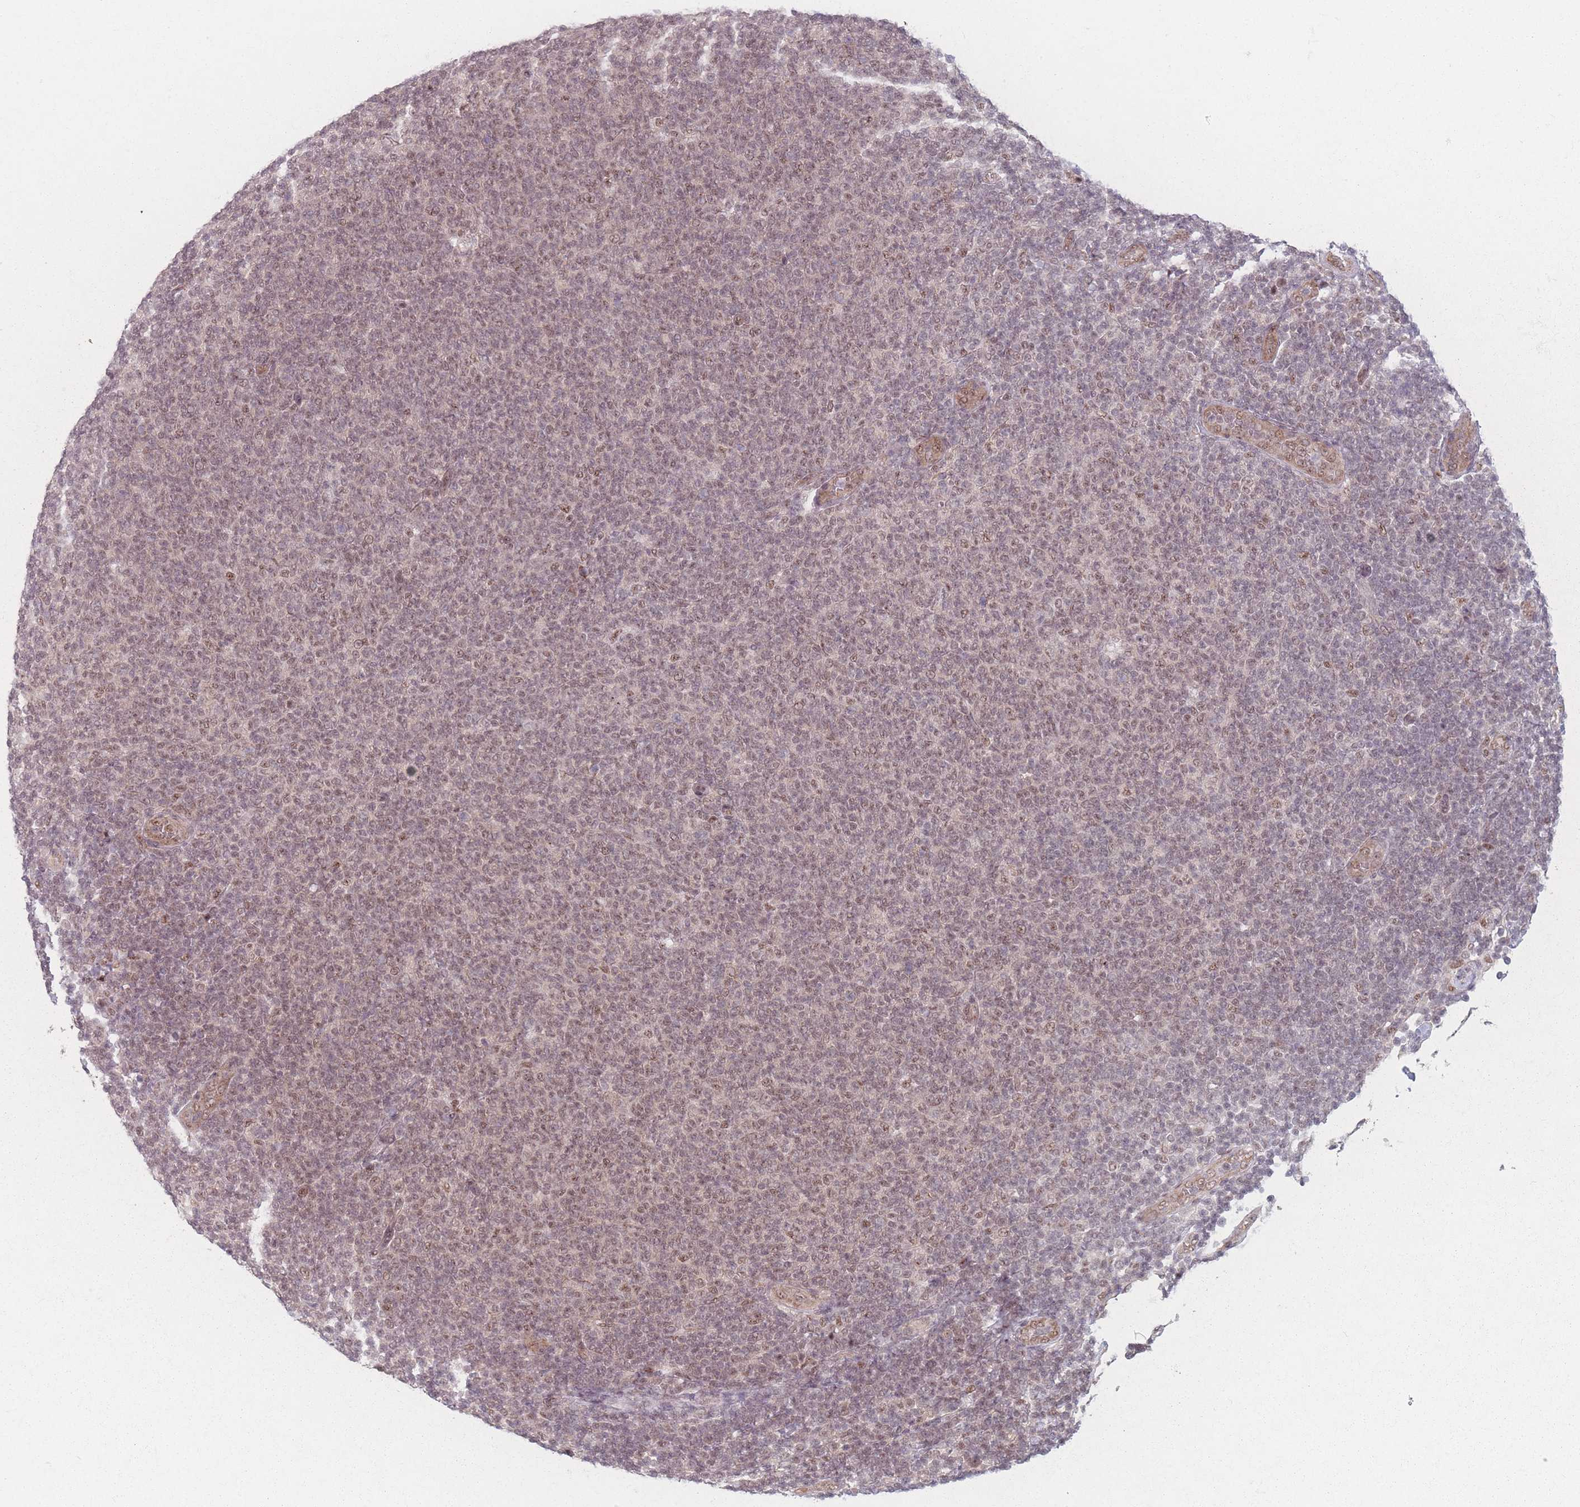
{"staining": {"intensity": "moderate", "quantity": ">75%", "location": "nuclear"}, "tissue": "lymphoma", "cell_type": "Tumor cells", "image_type": "cancer", "snomed": [{"axis": "morphology", "description": "Malignant lymphoma, non-Hodgkin's type, Low grade"}, {"axis": "topography", "description": "Lymph node"}], "caption": "Lymphoma stained with immunohistochemistry (IHC) shows moderate nuclear staining in about >75% of tumor cells.", "gene": "ZC3H14", "patient": {"sex": "male", "age": 66}}